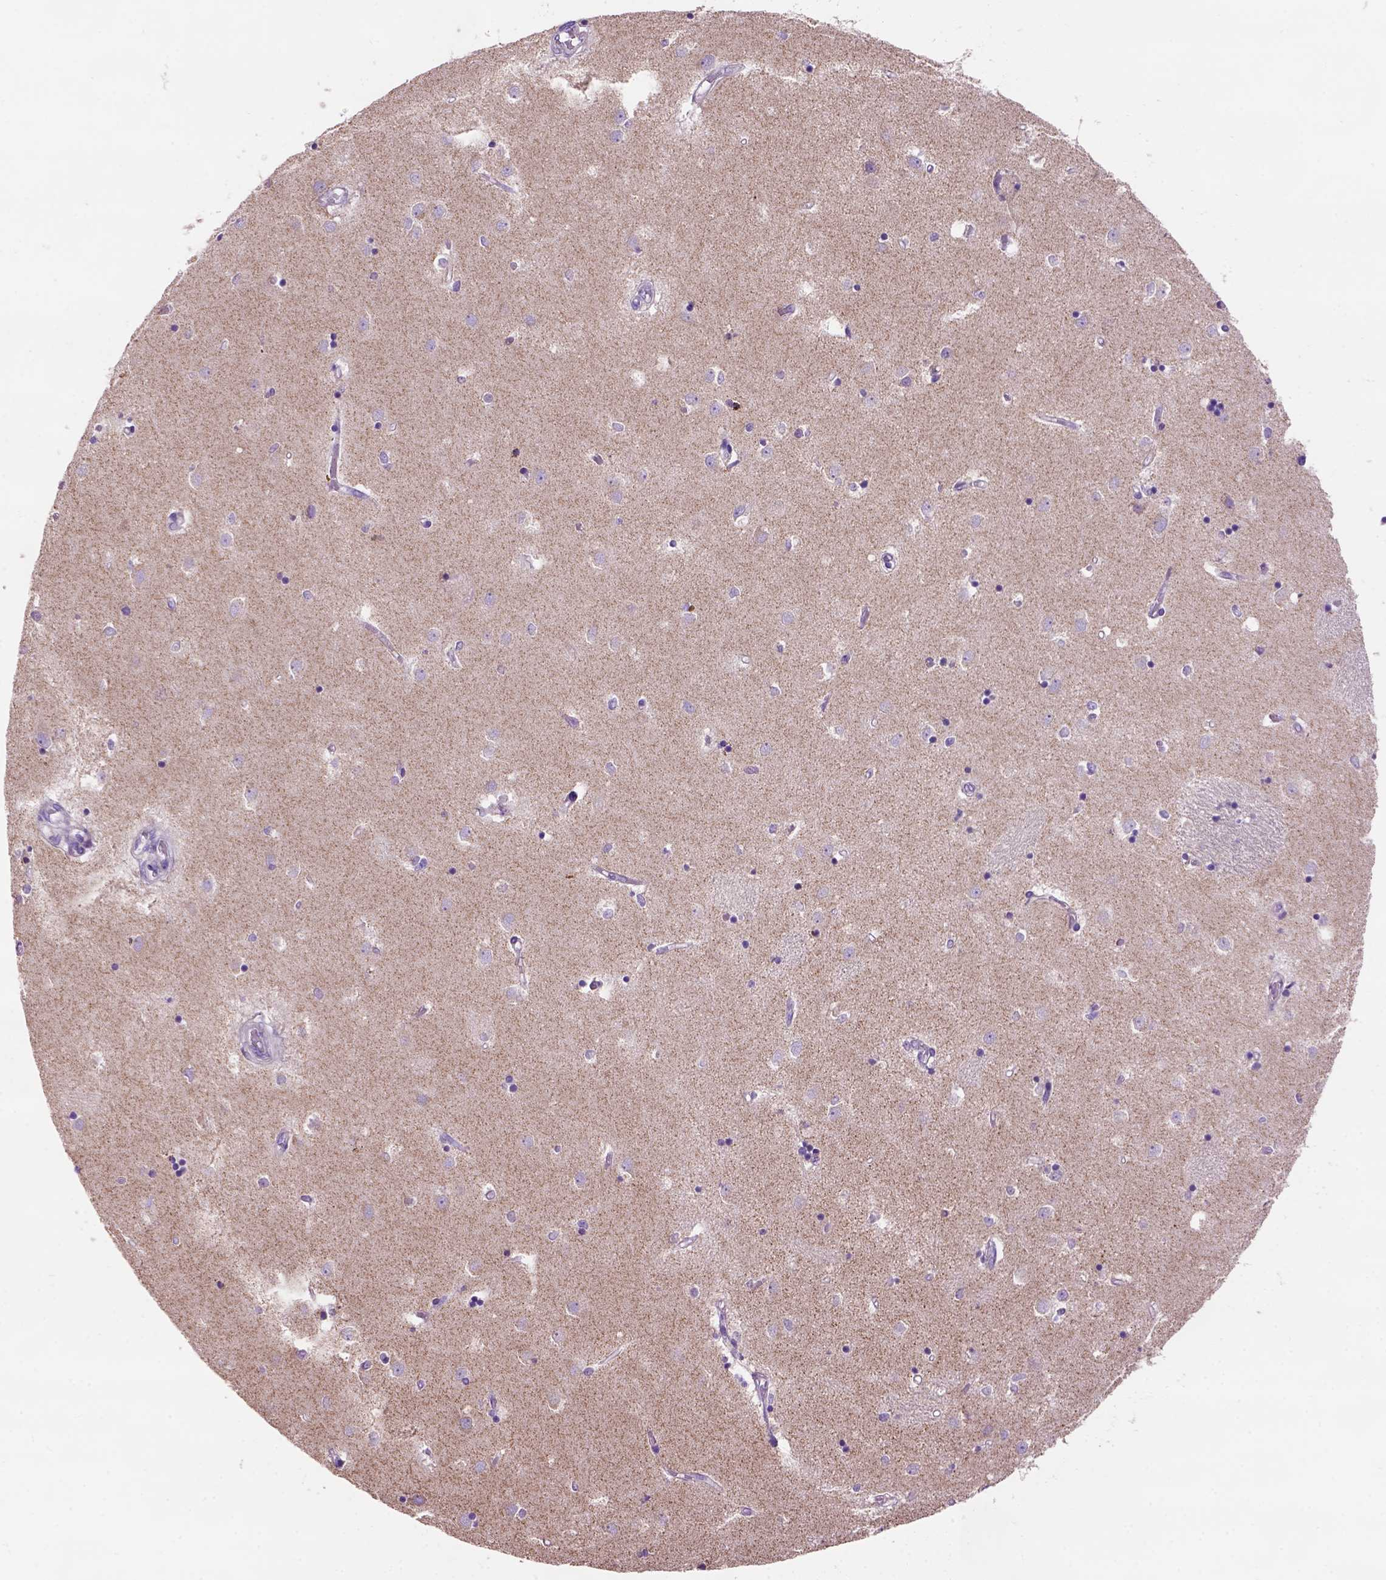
{"staining": {"intensity": "moderate", "quantity": "<25%", "location": "cytoplasmic/membranous"}, "tissue": "caudate", "cell_type": "Glial cells", "image_type": "normal", "snomed": [{"axis": "morphology", "description": "Normal tissue, NOS"}, {"axis": "topography", "description": "Lateral ventricle wall"}], "caption": "Brown immunohistochemical staining in benign human caudate displays moderate cytoplasmic/membranous staining in approximately <25% of glial cells. The protein is shown in brown color, while the nuclei are stained blue.", "gene": "L2HGDH", "patient": {"sex": "male", "age": 54}}